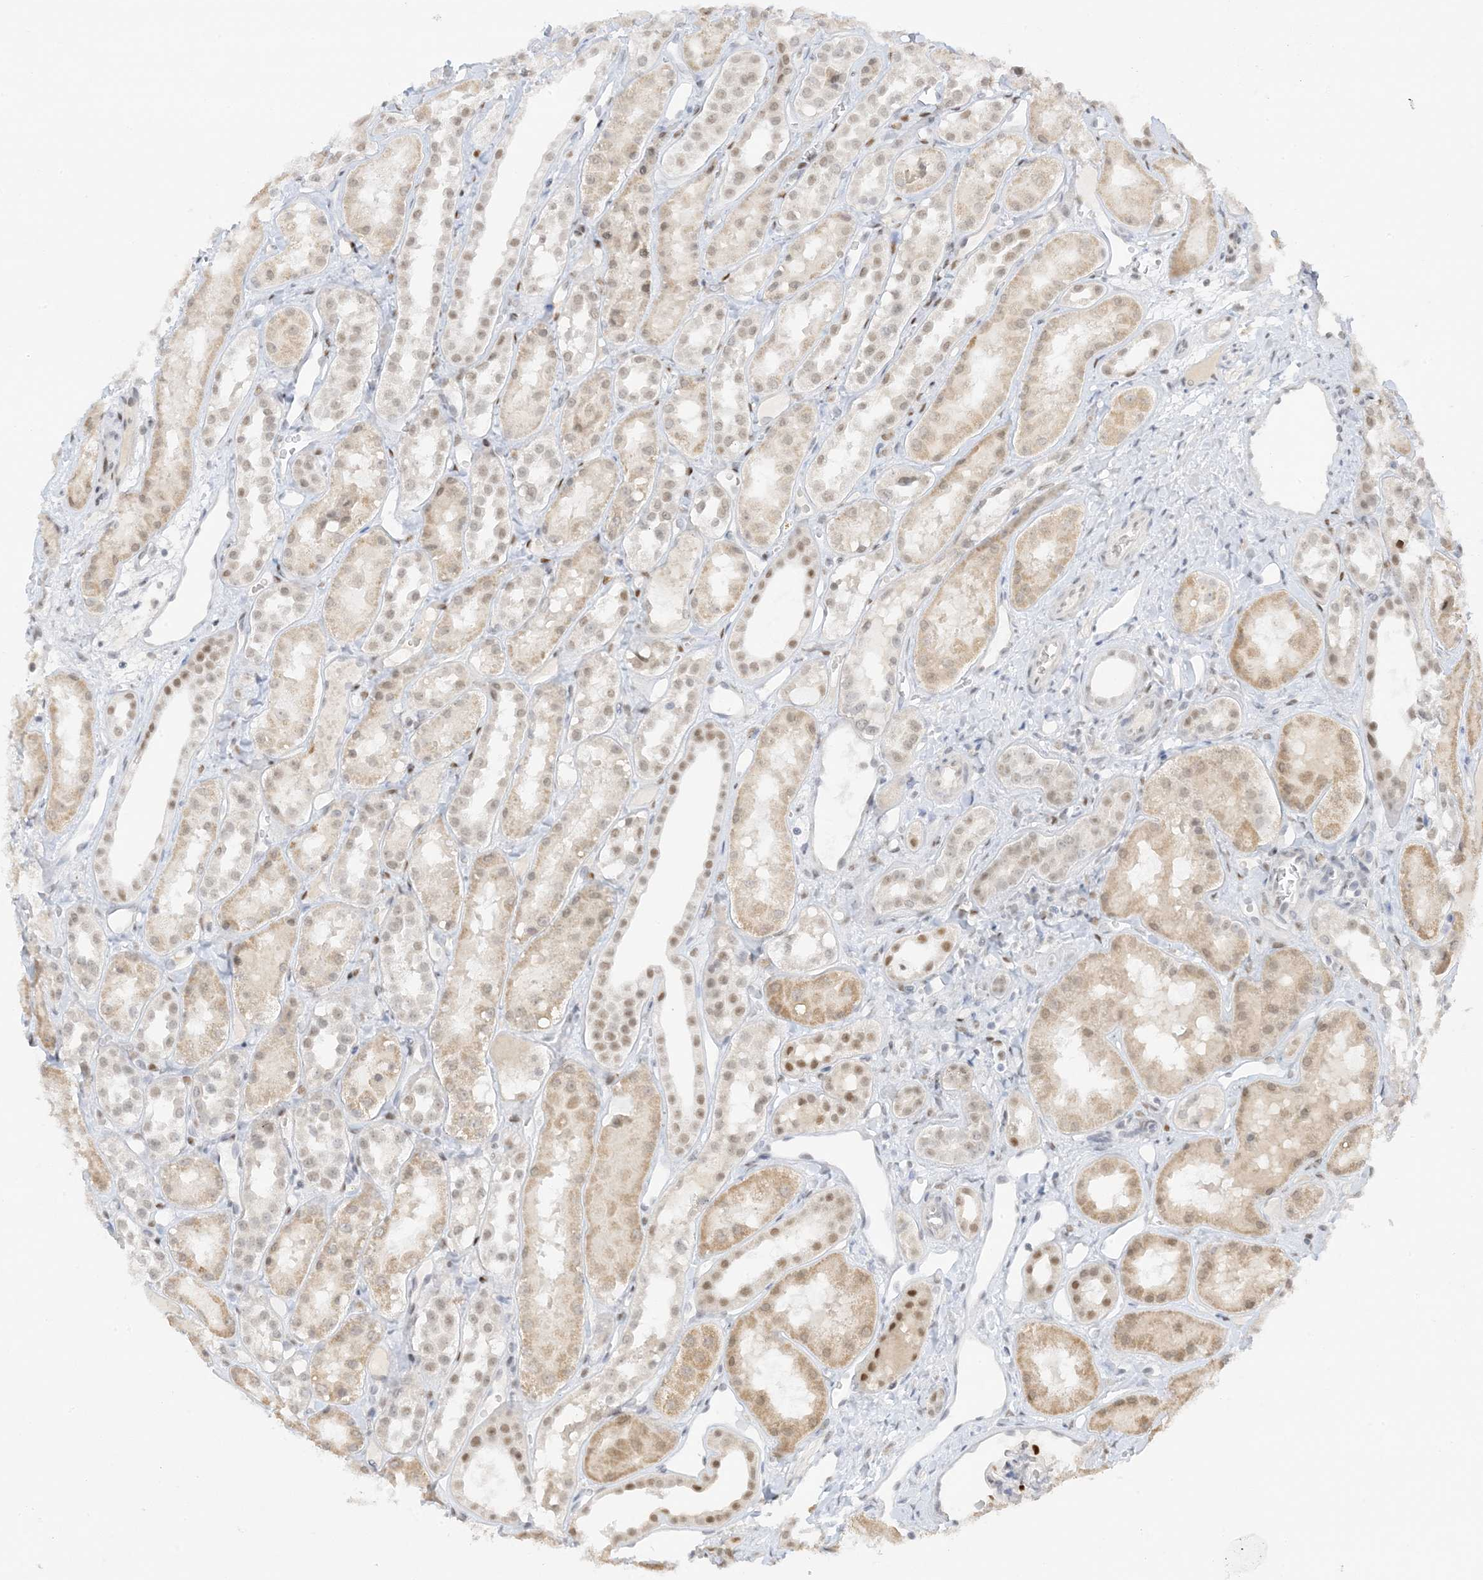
{"staining": {"intensity": "strong", "quantity": "<25%", "location": "nuclear"}, "tissue": "kidney", "cell_type": "Cells in glomeruli", "image_type": "normal", "snomed": [{"axis": "morphology", "description": "Normal tissue, NOS"}, {"axis": "topography", "description": "Kidney"}], "caption": "Strong nuclear protein staining is present in about <25% of cells in glomeruli in kidney.", "gene": "MSL3", "patient": {"sex": "male", "age": 16}}